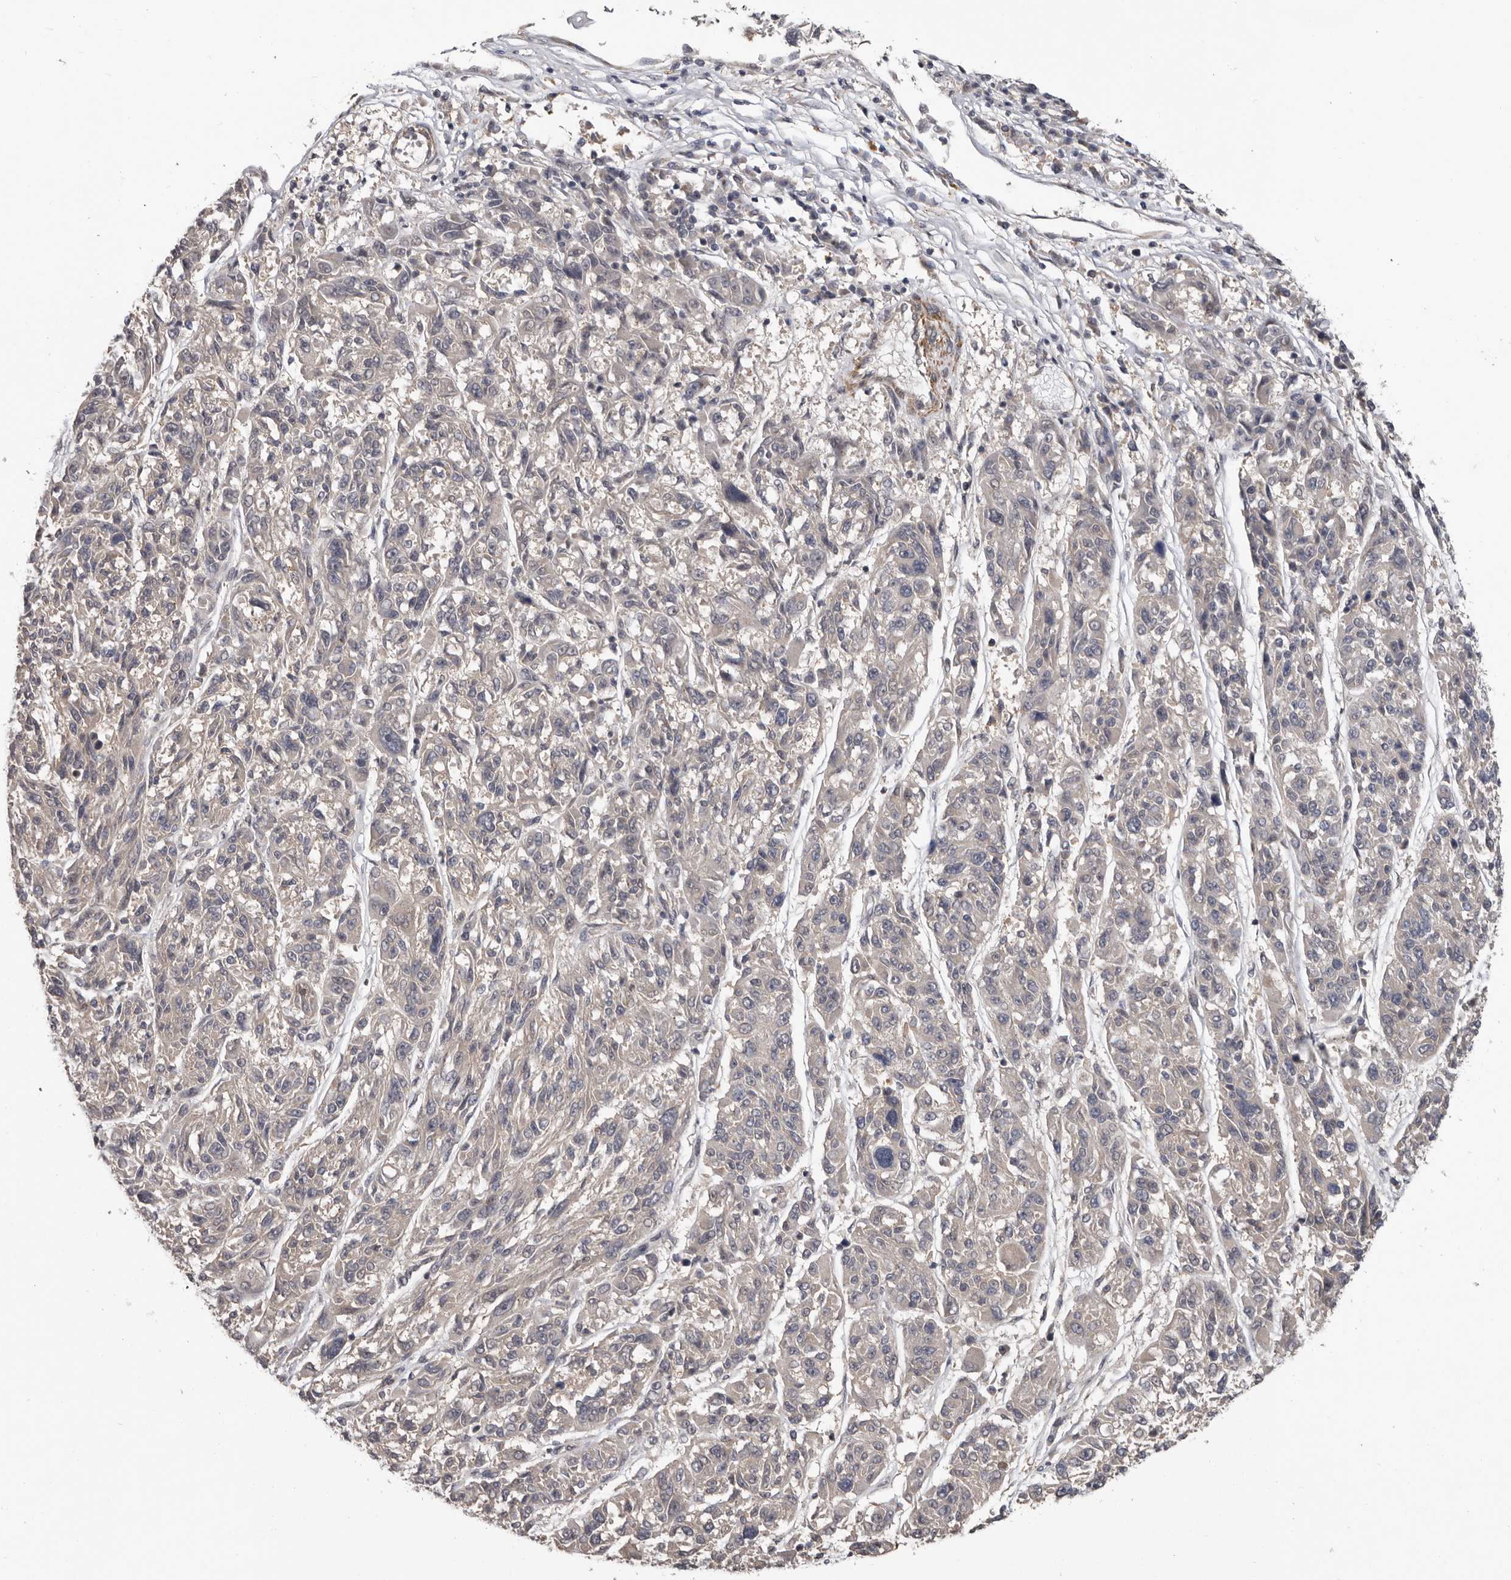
{"staining": {"intensity": "negative", "quantity": "none", "location": "none"}, "tissue": "melanoma", "cell_type": "Tumor cells", "image_type": "cancer", "snomed": [{"axis": "morphology", "description": "Malignant melanoma, NOS"}, {"axis": "topography", "description": "Skin"}], "caption": "Human melanoma stained for a protein using immunohistochemistry (IHC) exhibits no positivity in tumor cells.", "gene": "FGFR4", "patient": {"sex": "male", "age": 53}}